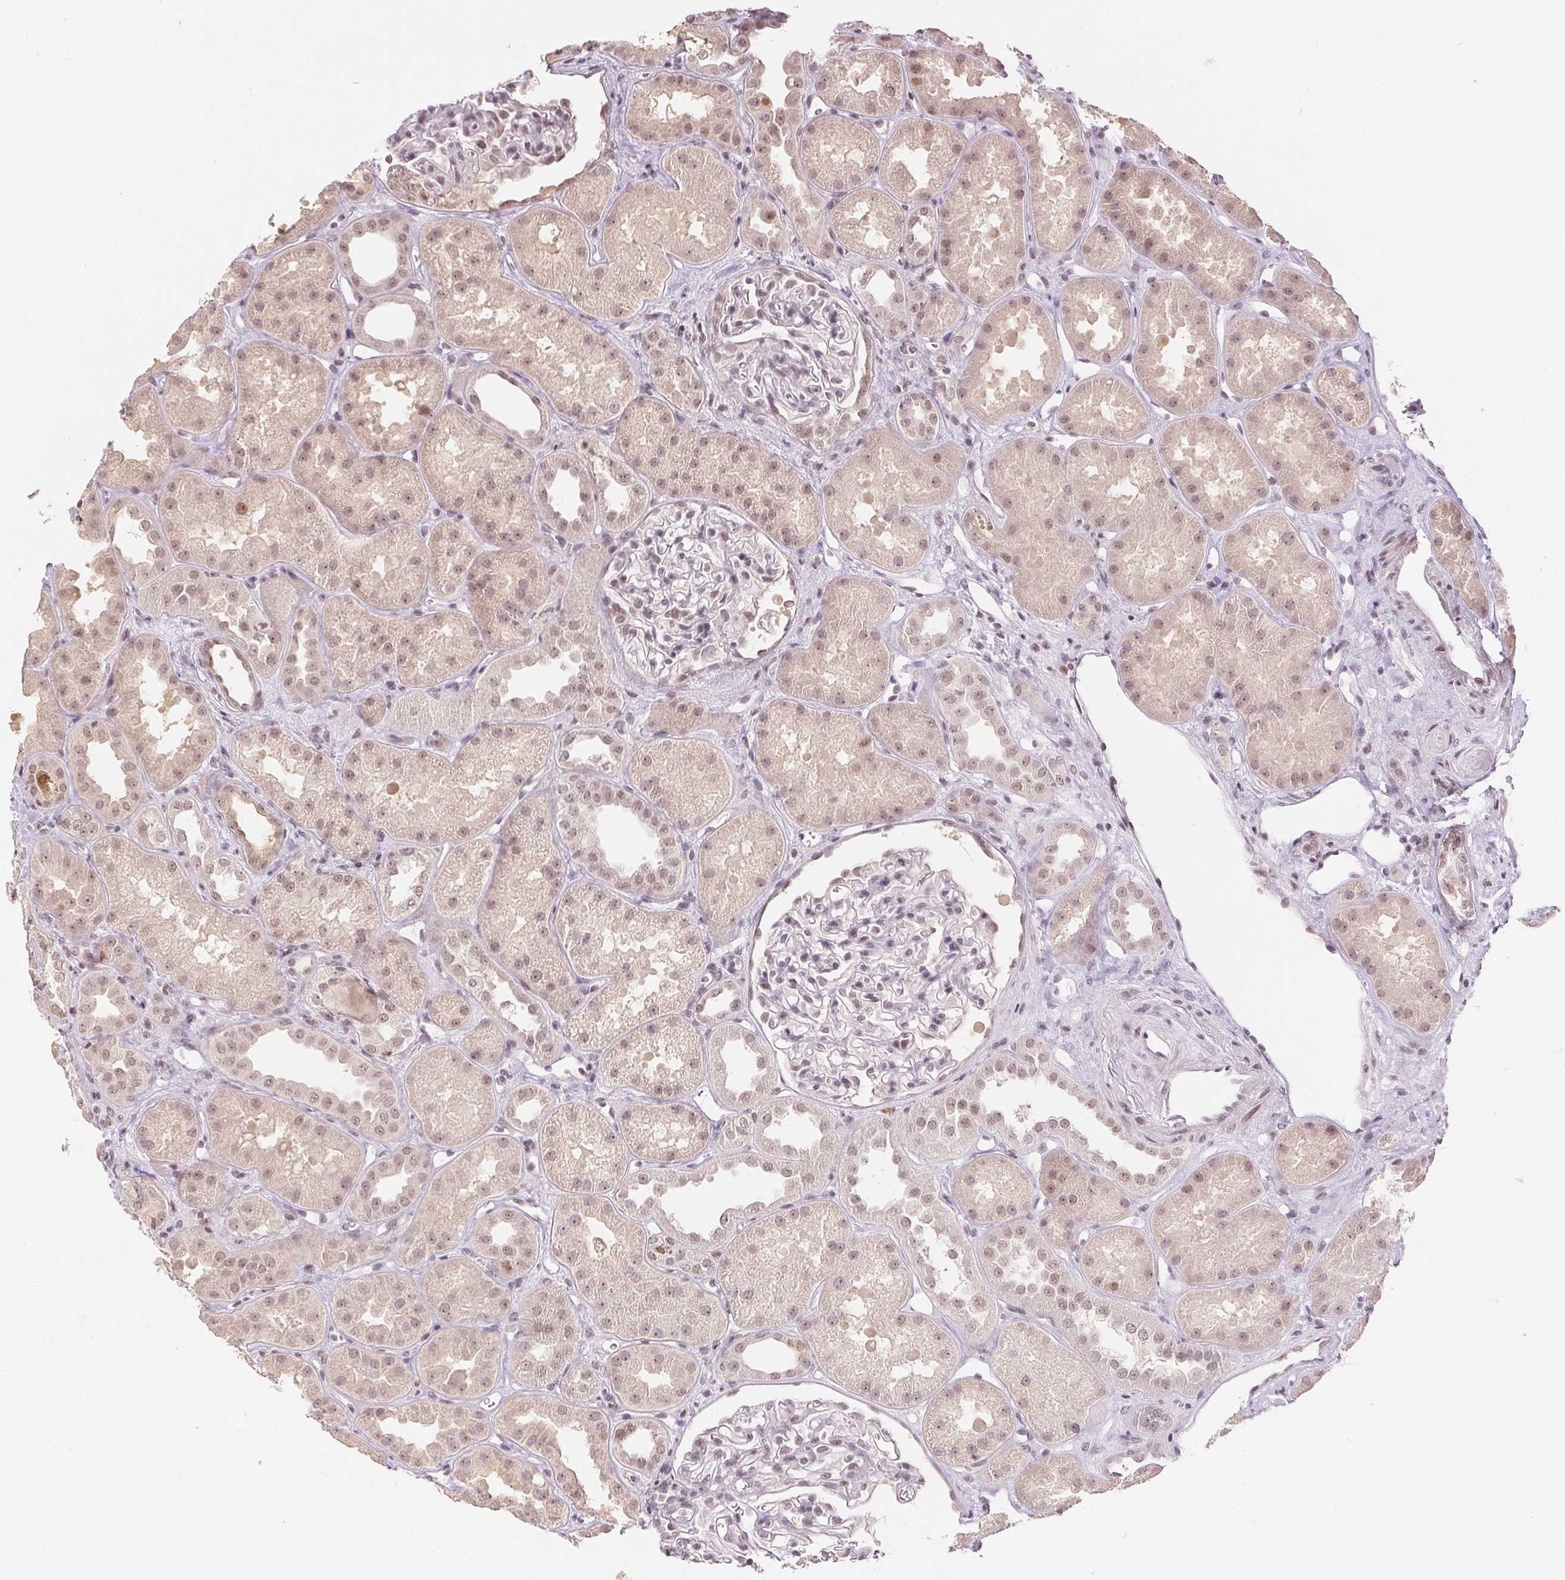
{"staining": {"intensity": "weak", "quantity": "25%-75%", "location": "nuclear"}, "tissue": "kidney", "cell_type": "Cells in glomeruli", "image_type": "normal", "snomed": [{"axis": "morphology", "description": "Normal tissue, NOS"}, {"axis": "topography", "description": "Kidney"}], "caption": "IHC photomicrograph of unremarkable kidney stained for a protein (brown), which shows low levels of weak nuclear staining in approximately 25%-75% of cells in glomeruli.", "gene": "DEK", "patient": {"sex": "male", "age": 61}}